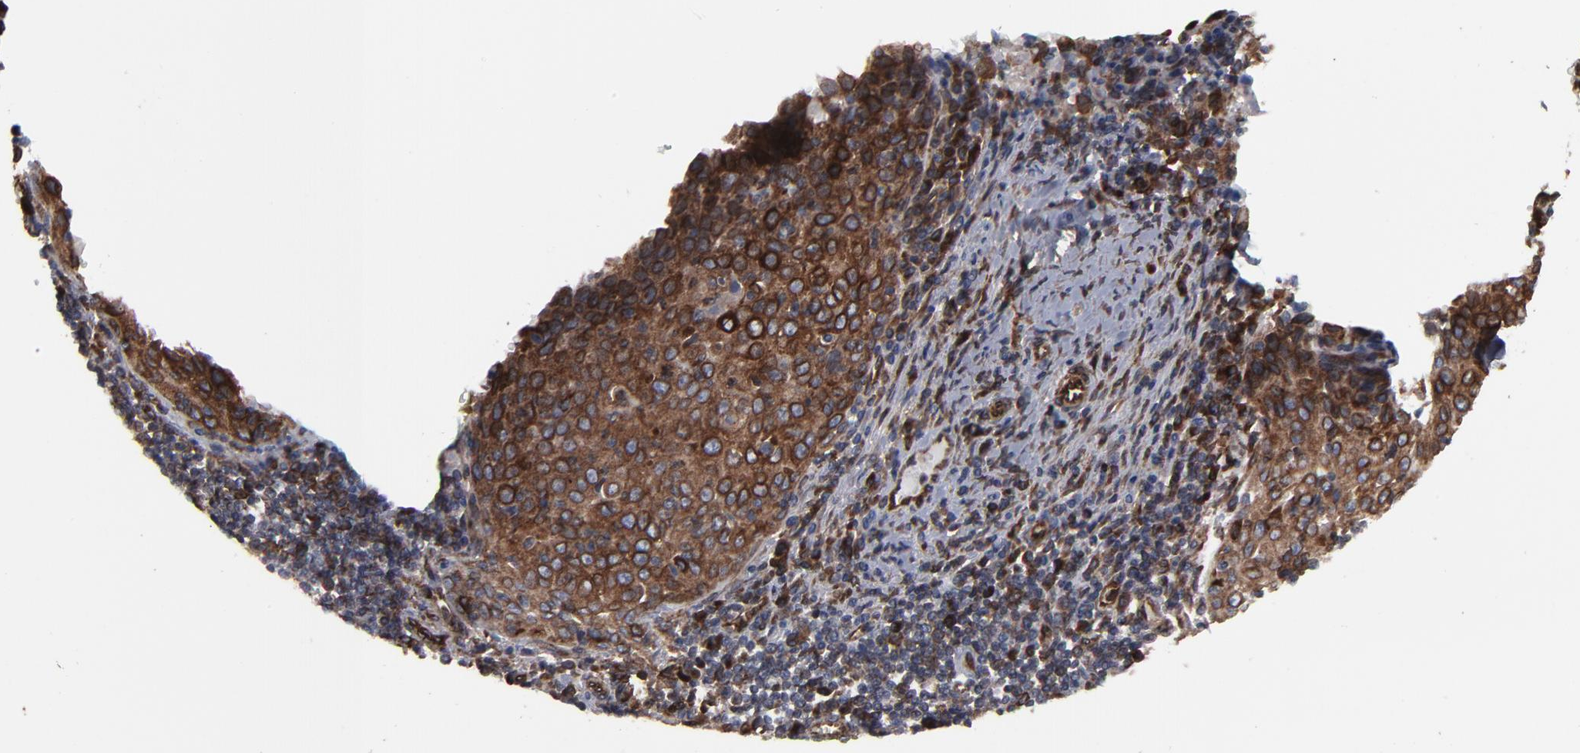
{"staining": {"intensity": "strong", "quantity": ">75%", "location": "cytoplasmic/membranous"}, "tissue": "cervical cancer", "cell_type": "Tumor cells", "image_type": "cancer", "snomed": [{"axis": "morphology", "description": "Squamous cell carcinoma, NOS"}, {"axis": "topography", "description": "Cervix"}], "caption": "IHC histopathology image of human cervical cancer stained for a protein (brown), which exhibits high levels of strong cytoplasmic/membranous positivity in about >75% of tumor cells.", "gene": "CNIH1", "patient": {"sex": "female", "age": 27}}